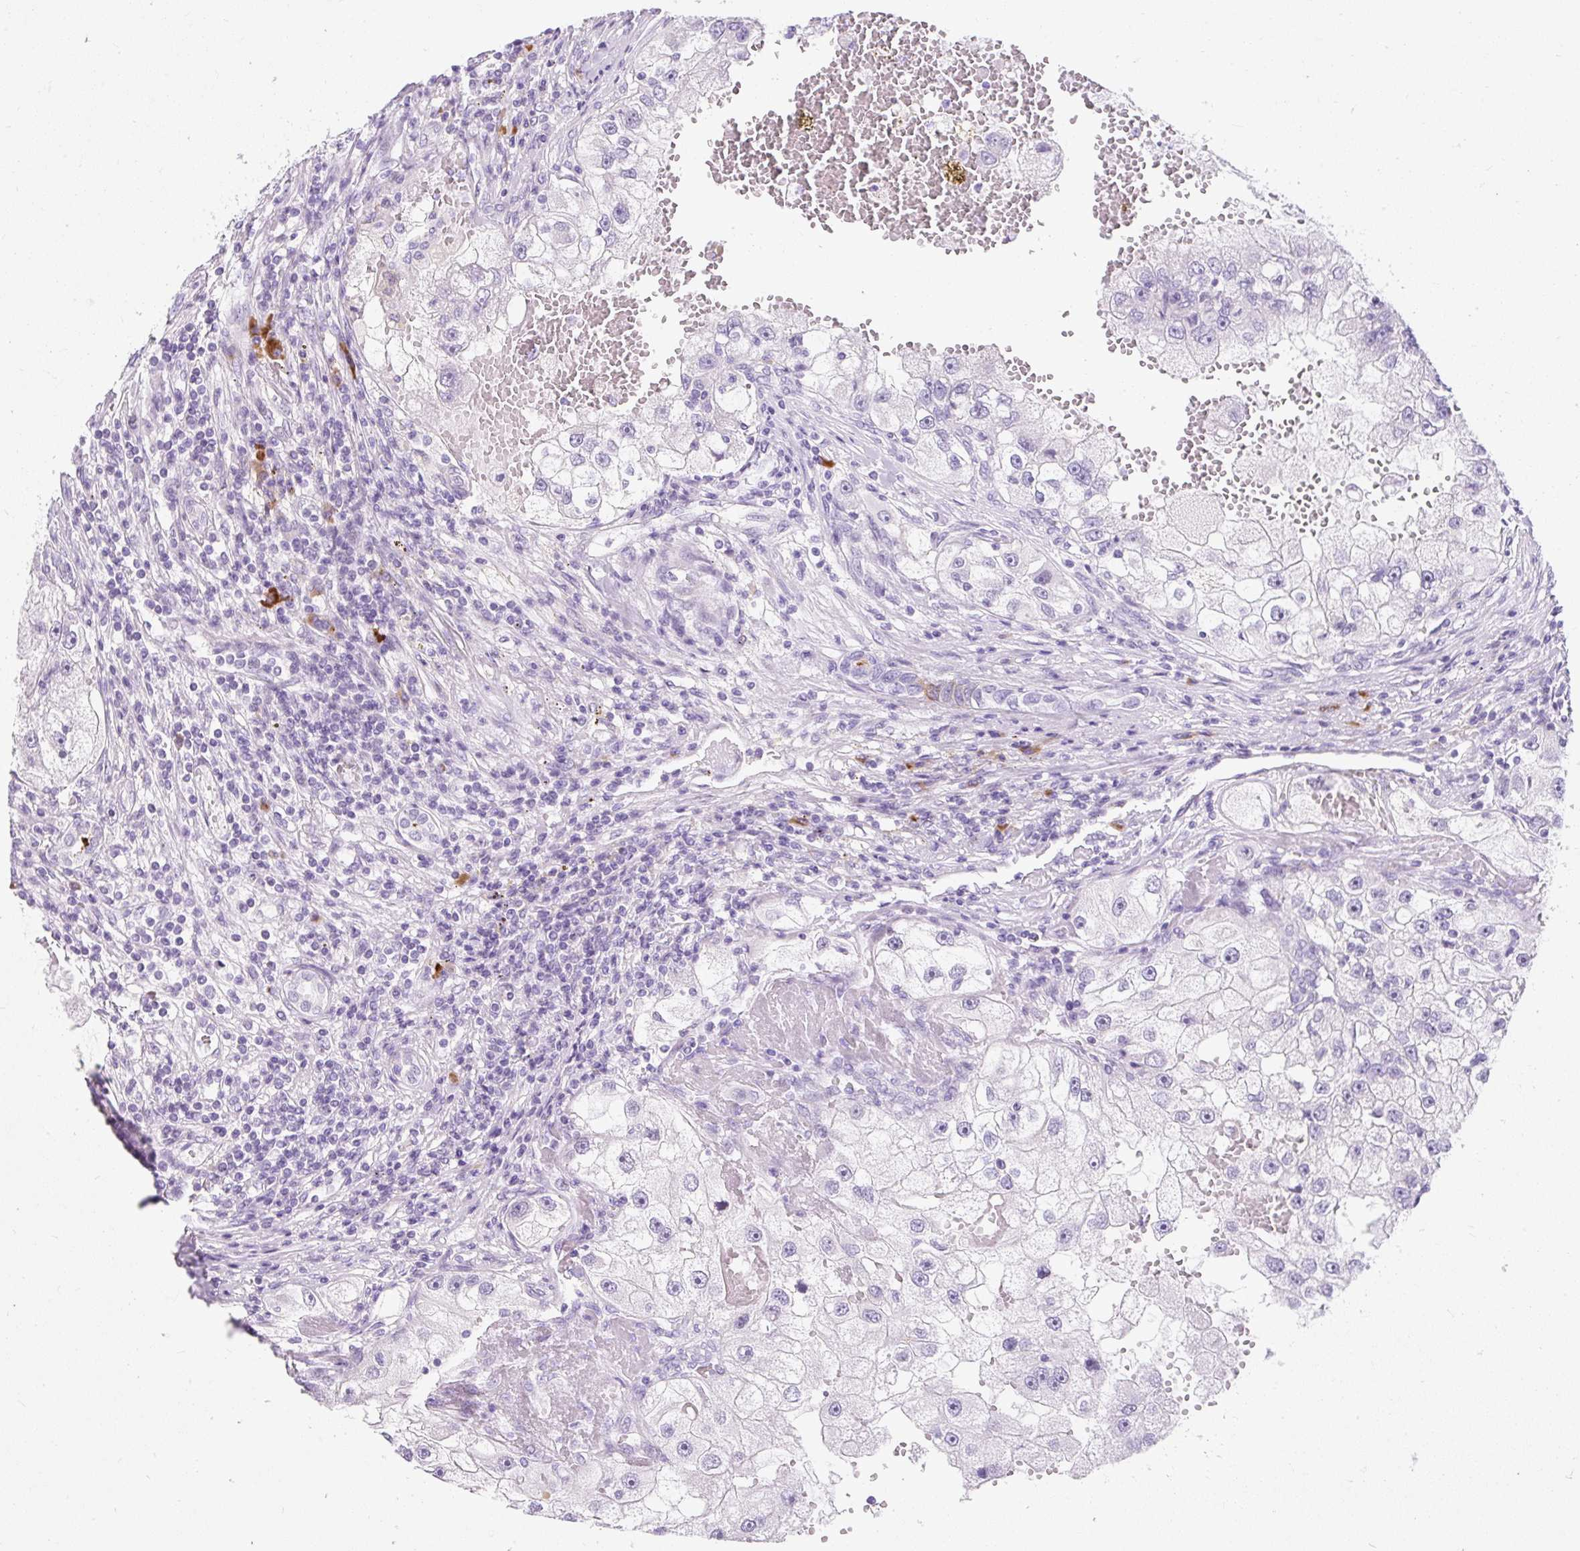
{"staining": {"intensity": "negative", "quantity": "none", "location": "none"}, "tissue": "renal cancer", "cell_type": "Tumor cells", "image_type": "cancer", "snomed": [{"axis": "morphology", "description": "Adenocarcinoma, NOS"}, {"axis": "topography", "description": "Kidney"}], "caption": "Tumor cells show no significant positivity in renal adenocarcinoma.", "gene": "GOLGA8A", "patient": {"sex": "male", "age": 63}}